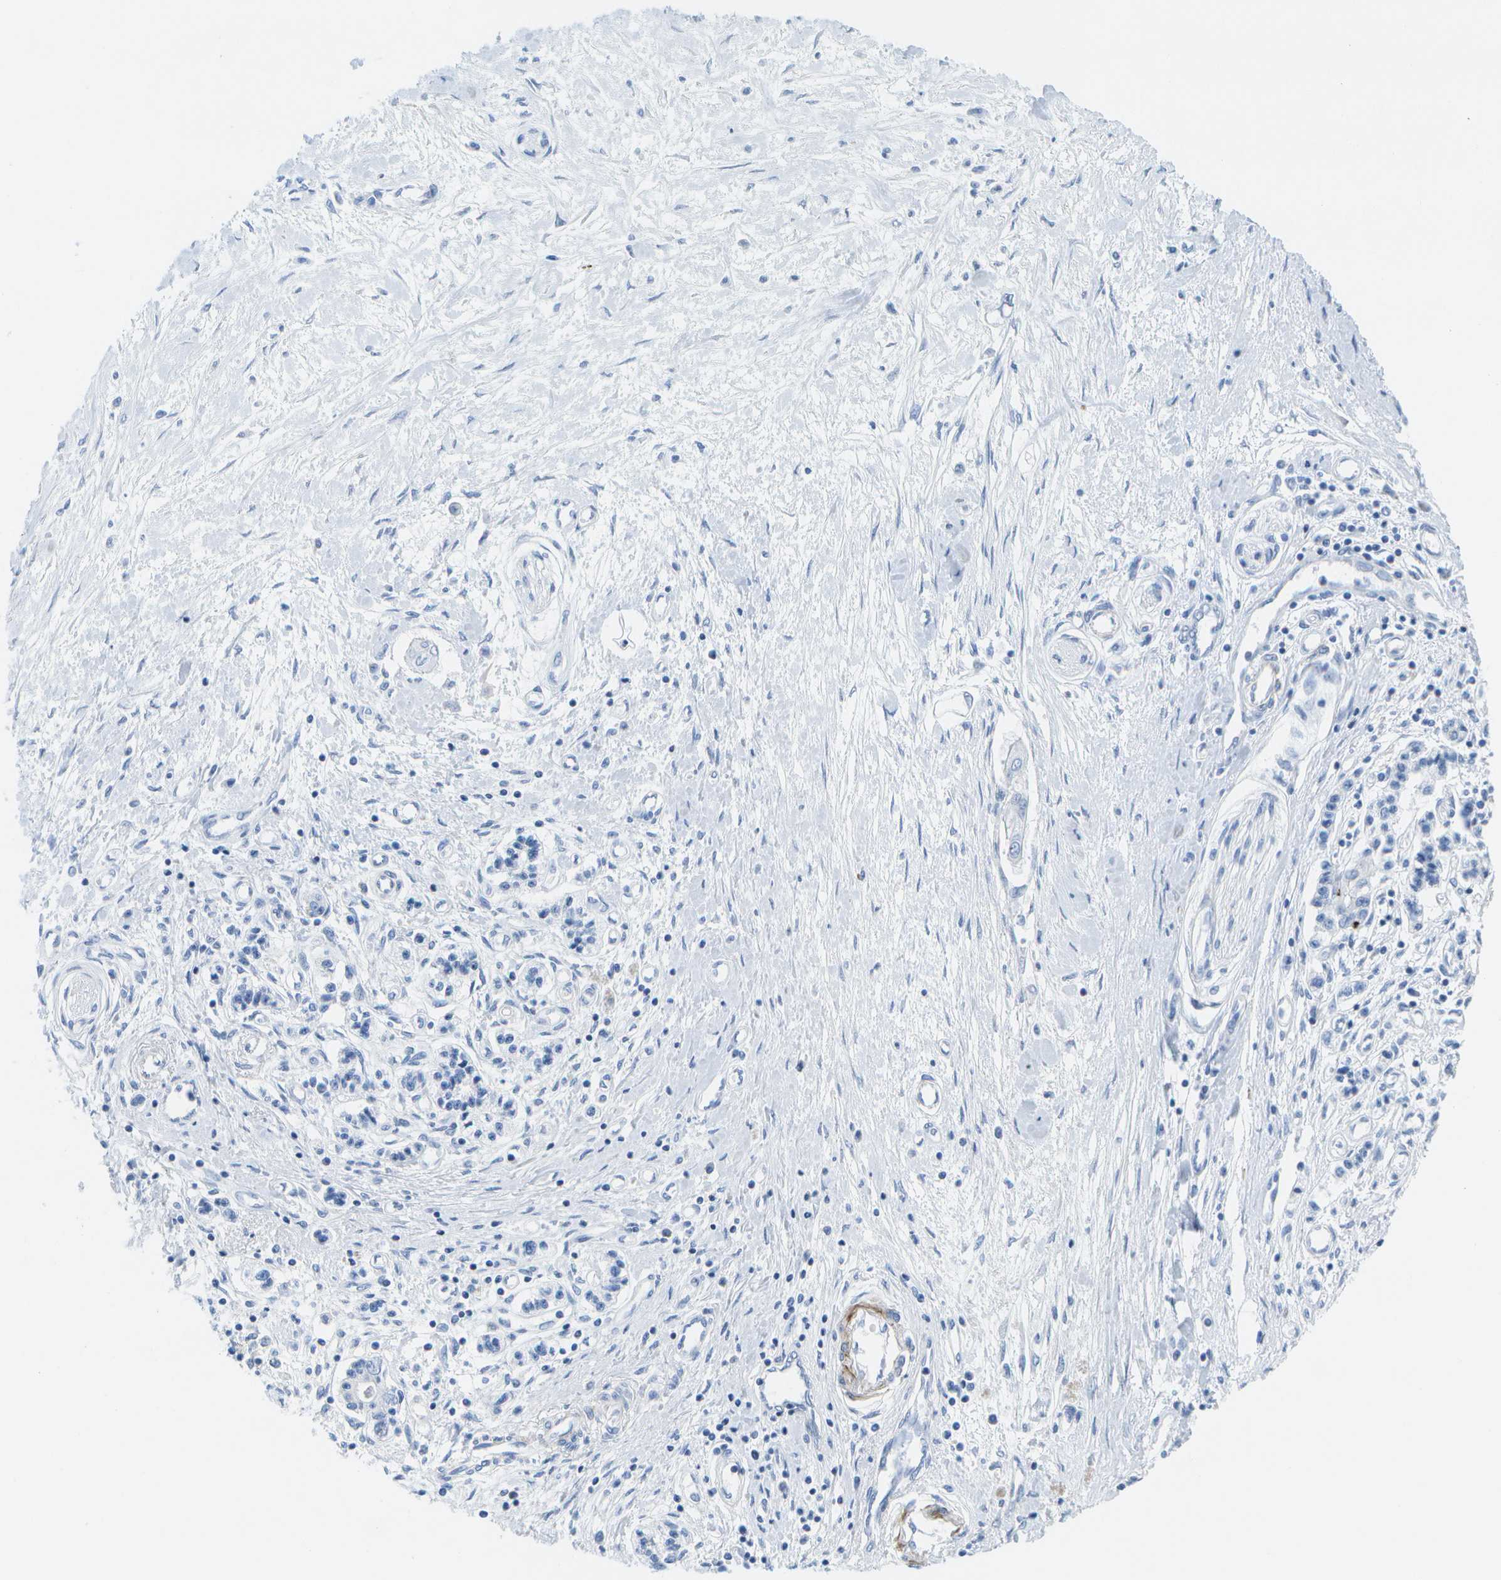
{"staining": {"intensity": "negative", "quantity": "none", "location": "none"}, "tissue": "pancreatic cancer", "cell_type": "Tumor cells", "image_type": "cancer", "snomed": [{"axis": "morphology", "description": "Adenocarcinoma, NOS"}, {"axis": "topography", "description": "Pancreas"}], "caption": "Immunohistochemistry (IHC) of pancreatic adenocarcinoma shows no positivity in tumor cells. (Immunohistochemistry (IHC), brightfield microscopy, high magnification).", "gene": "ADGRG6", "patient": {"sex": "female", "age": 77}}